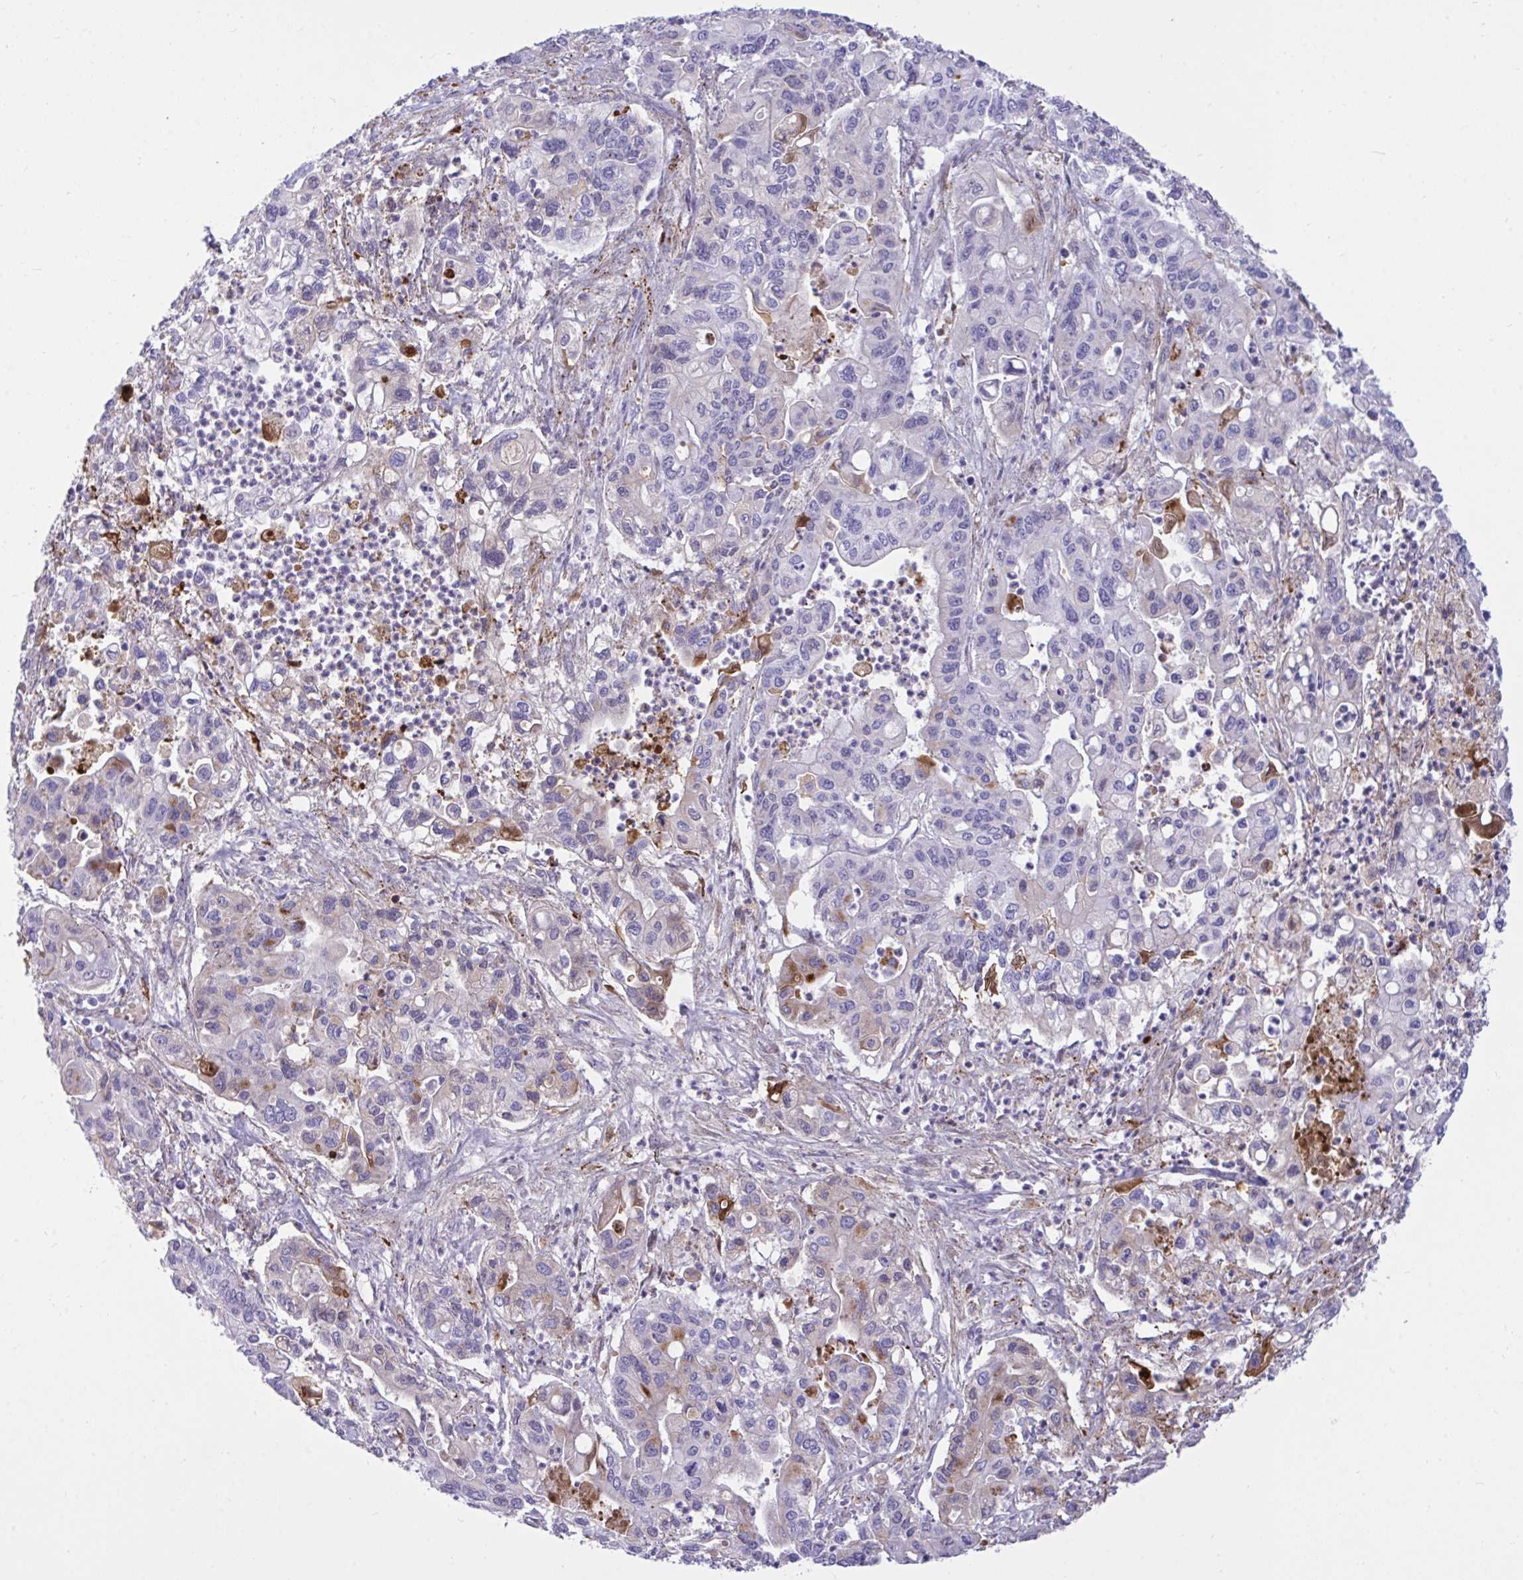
{"staining": {"intensity": "moderate", "quantity": "<25%", "location": "cytoplasmic/membranous"}, "tissue": "pancreatic cancer", "cell_type": "Tumor cells", "image_type": "cancer", "snomed": [{"axis": "morphology", "description": "Adenocarcinoma, NOS"}, {"axis": "topography", "description": "Pancreas"}], "caption": "Pancreatic adenocarcinoma stained with DAB immunohistochemistry (IHC) exhibits low levels of moderate cytoplasmic/membranous expression in approximately <25% of tumor cells. The staining was performed using DAB, with brown indicating positive protein expression. Nuclei are stained blue with hematoxylin.", "gene": "F2", "patient": {"sex": "male", "age": 62}}